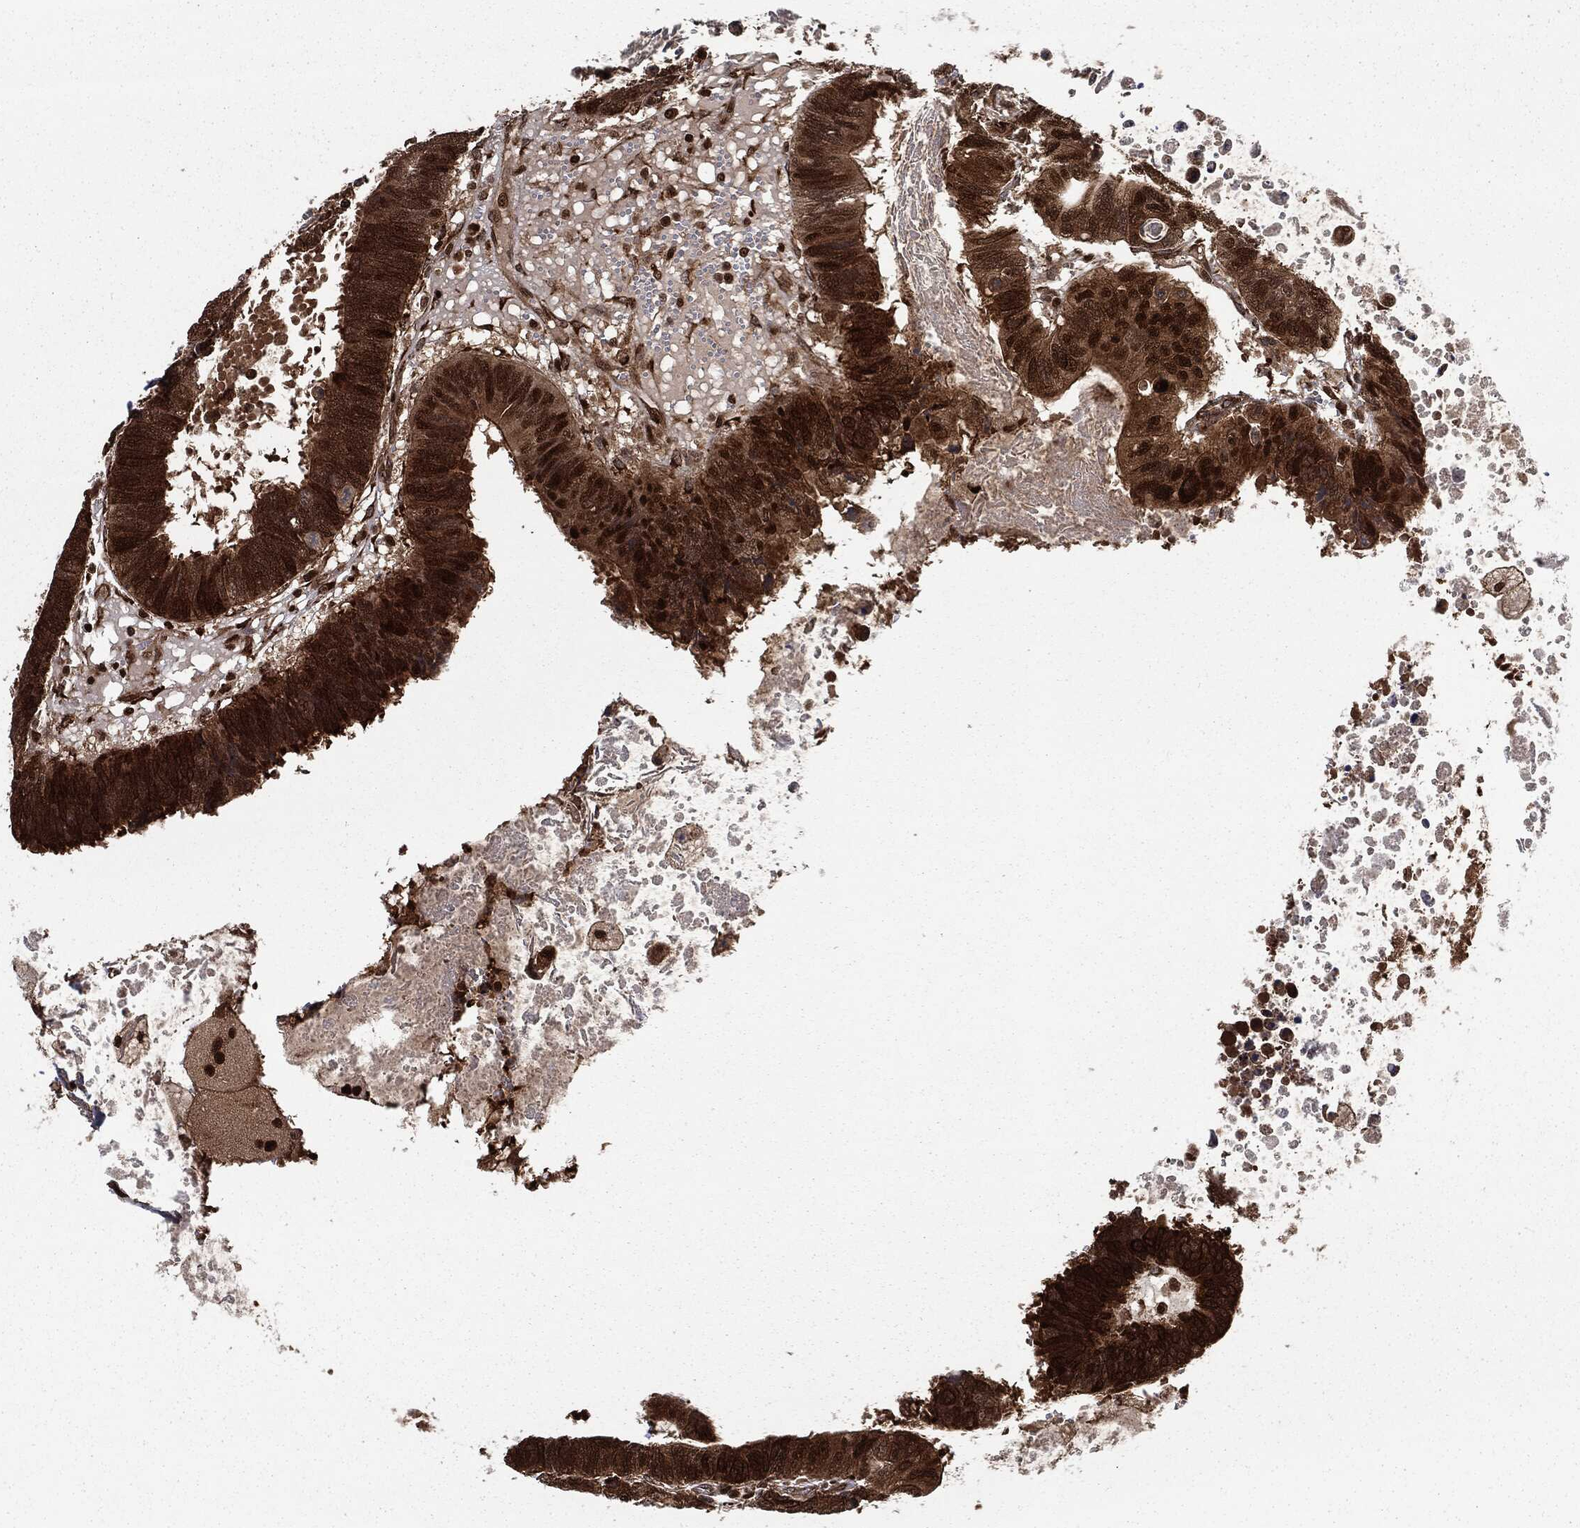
{"staining": {"intensity": "strong", "quantity": ">75%", "location": "cytoplasmic/membranous,nuclear"}, "tissue": "colorectal cancer", "cell_type": "Tumor cells", "image_type": "cancer", "snomed": [{"axis": "morphology", "description": "Adenocarcinoma, NOS"}, {"axis": "topography", "description": "Colon"}], "caption": "Approximately >75% of tumor cells in human colorectal cancer (adenocarcinoma) reveal strong cytoplasmic/membranous and nuclear protein staining as visualized by brown immunohistochemical staining.", "gene": "RANBP9", "patient": {"sex": "male", "age": 62}}